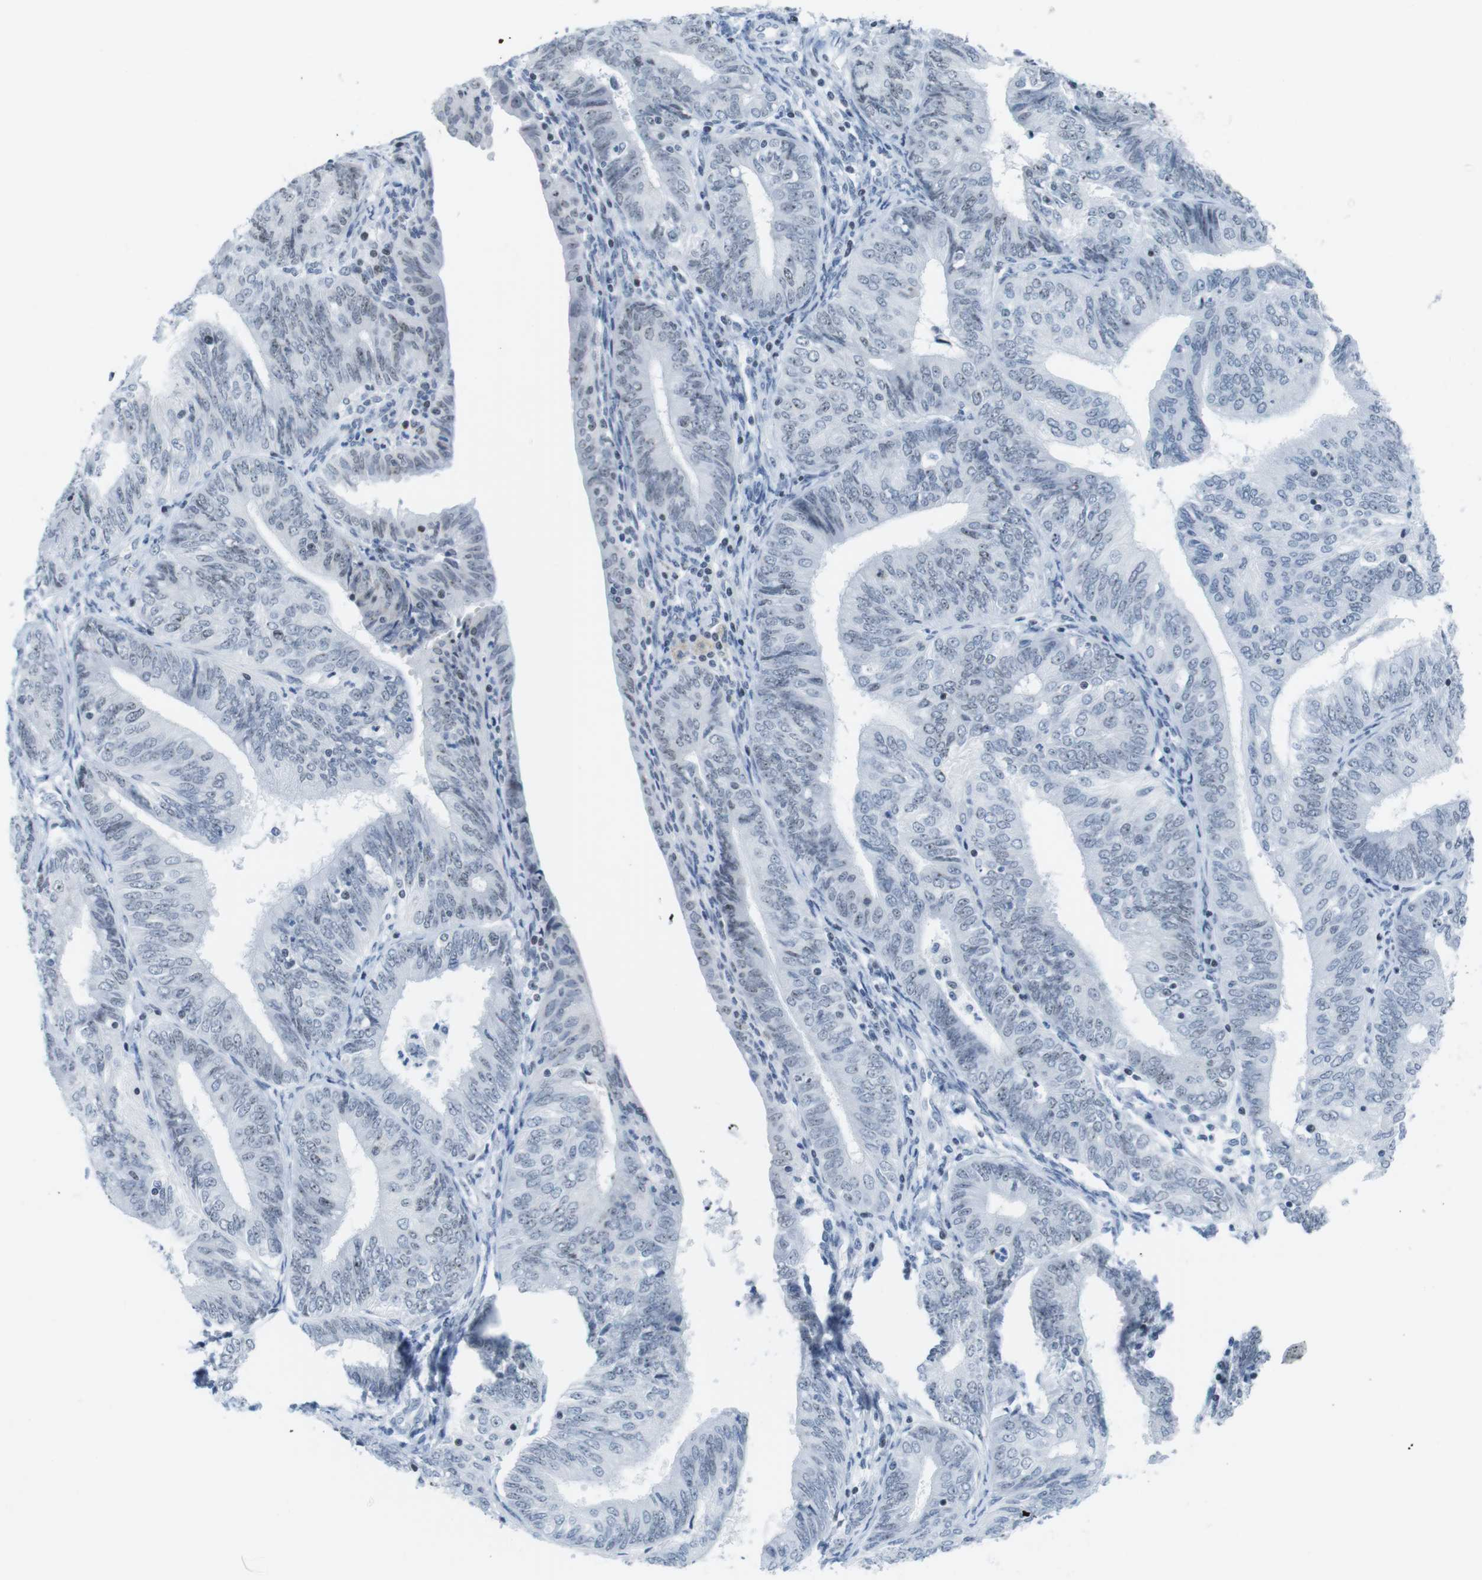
{"staining": {"intensity": "negative", "quantity": "none", "location": "none"}, "tissue": "endometrial cancer", "cell_type": "Tumor cells", "image_type": "cancer", "snomed": [{"axis": "morphology", "description": "Adenocarcinoma, NOS"}, {"axis": "topography", "description": "Endometrium"}], "caption": "High power microscopy photomicrograph of an immunohistochemistry histopathology image of endometrial cancer, revealing no significant expression in tumor cells.", "gene": "NIFK", "patient": {"sex": "female", "age": 58}}